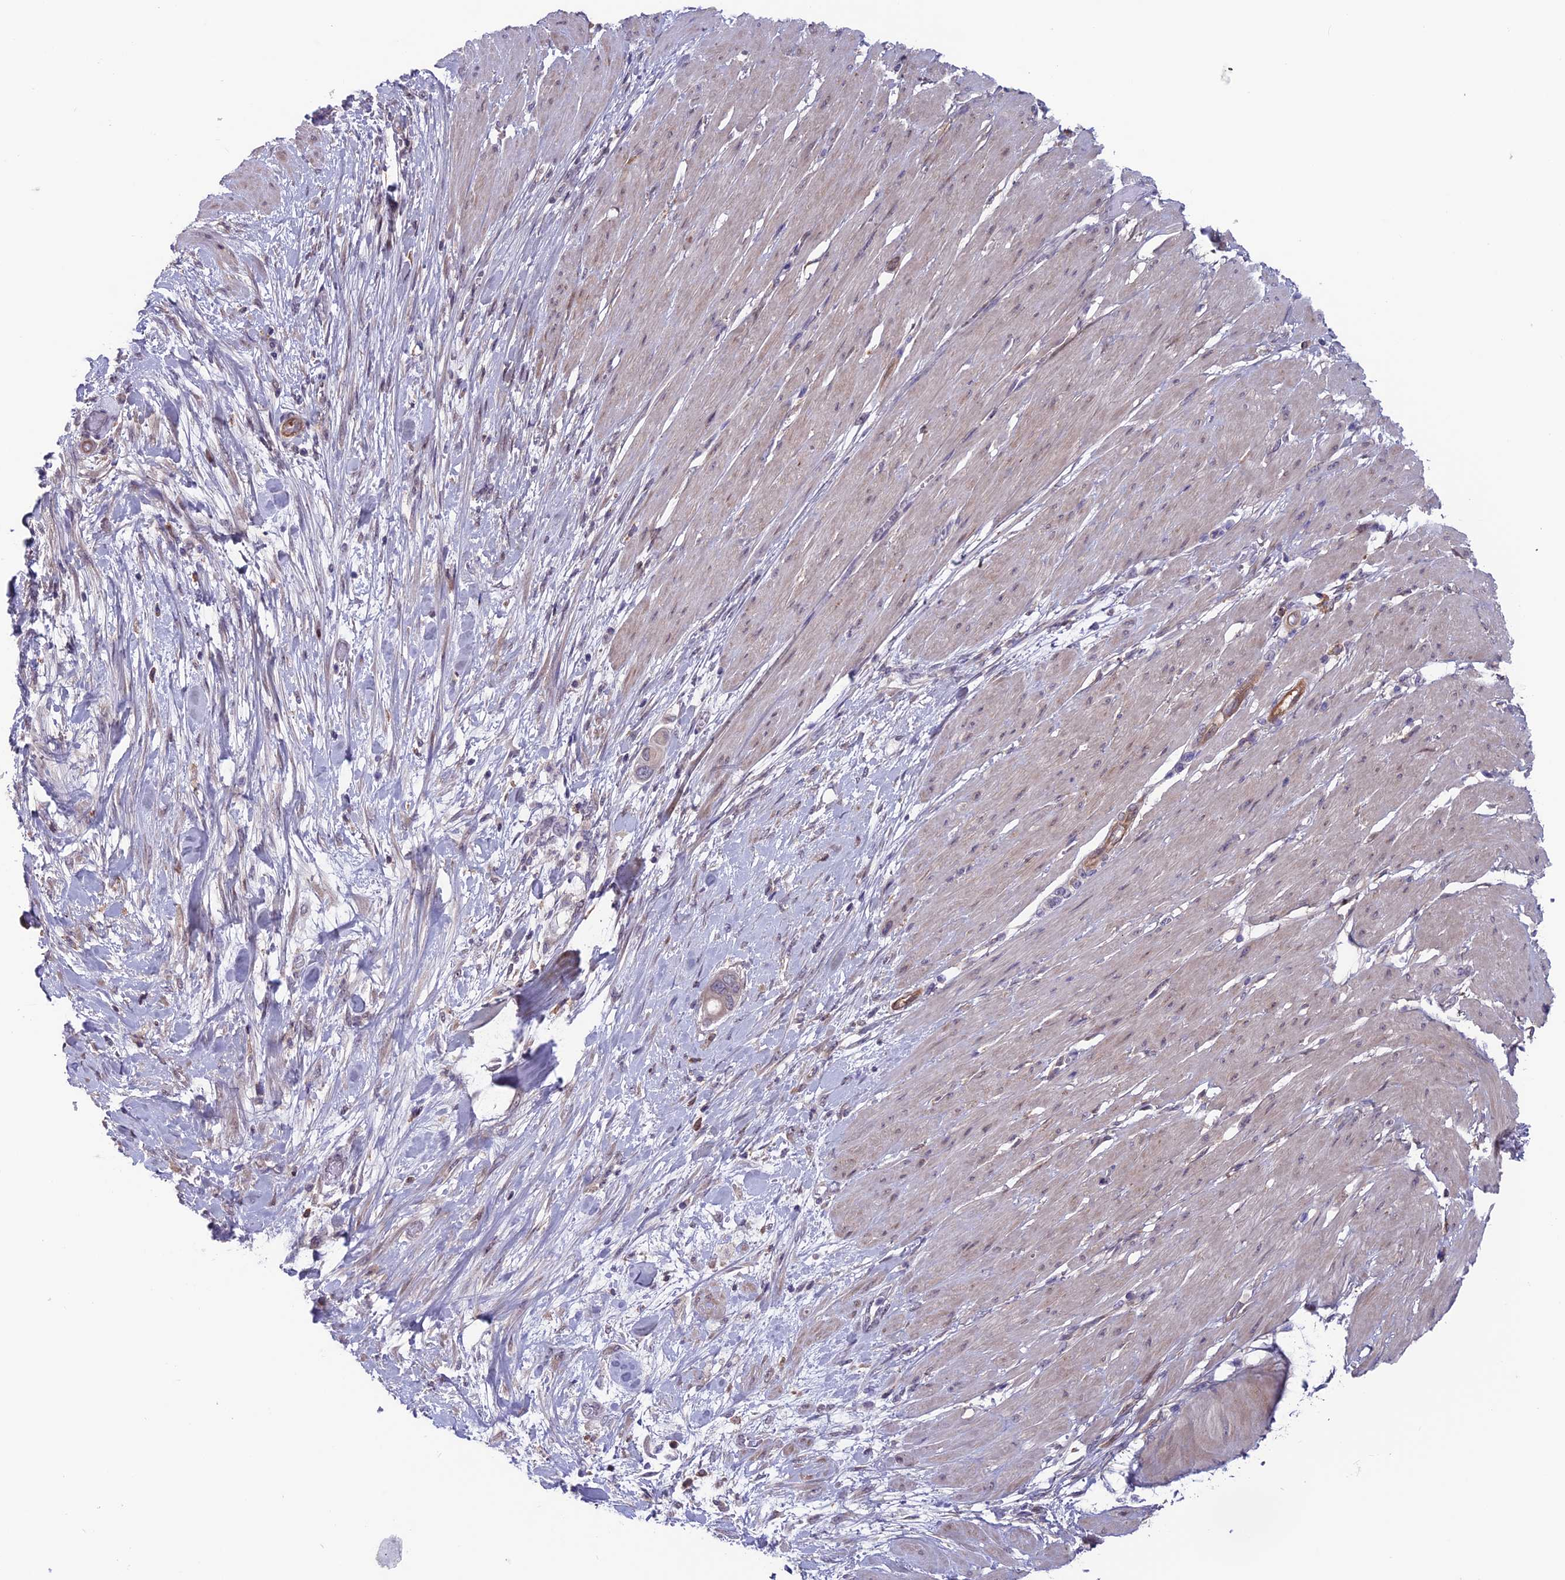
{"staining": {"intensity": "negative", "quantity": "none", "location": "none"}, "tissue": "pancreatic cancer", "cell_type": "Tumor cells", "image_type": "cancer", "snomed": [{"axis": "morphology", "description": "Adenocarcinoma, NOS"}, {"axis": "topography", "description": "Pancreas"}], "caption": "Tumor cells show no significant expression in adenocarcinoma (pancreatic).", "gene": "MAST2", "patient": {"sex": "male", "age": 68}}